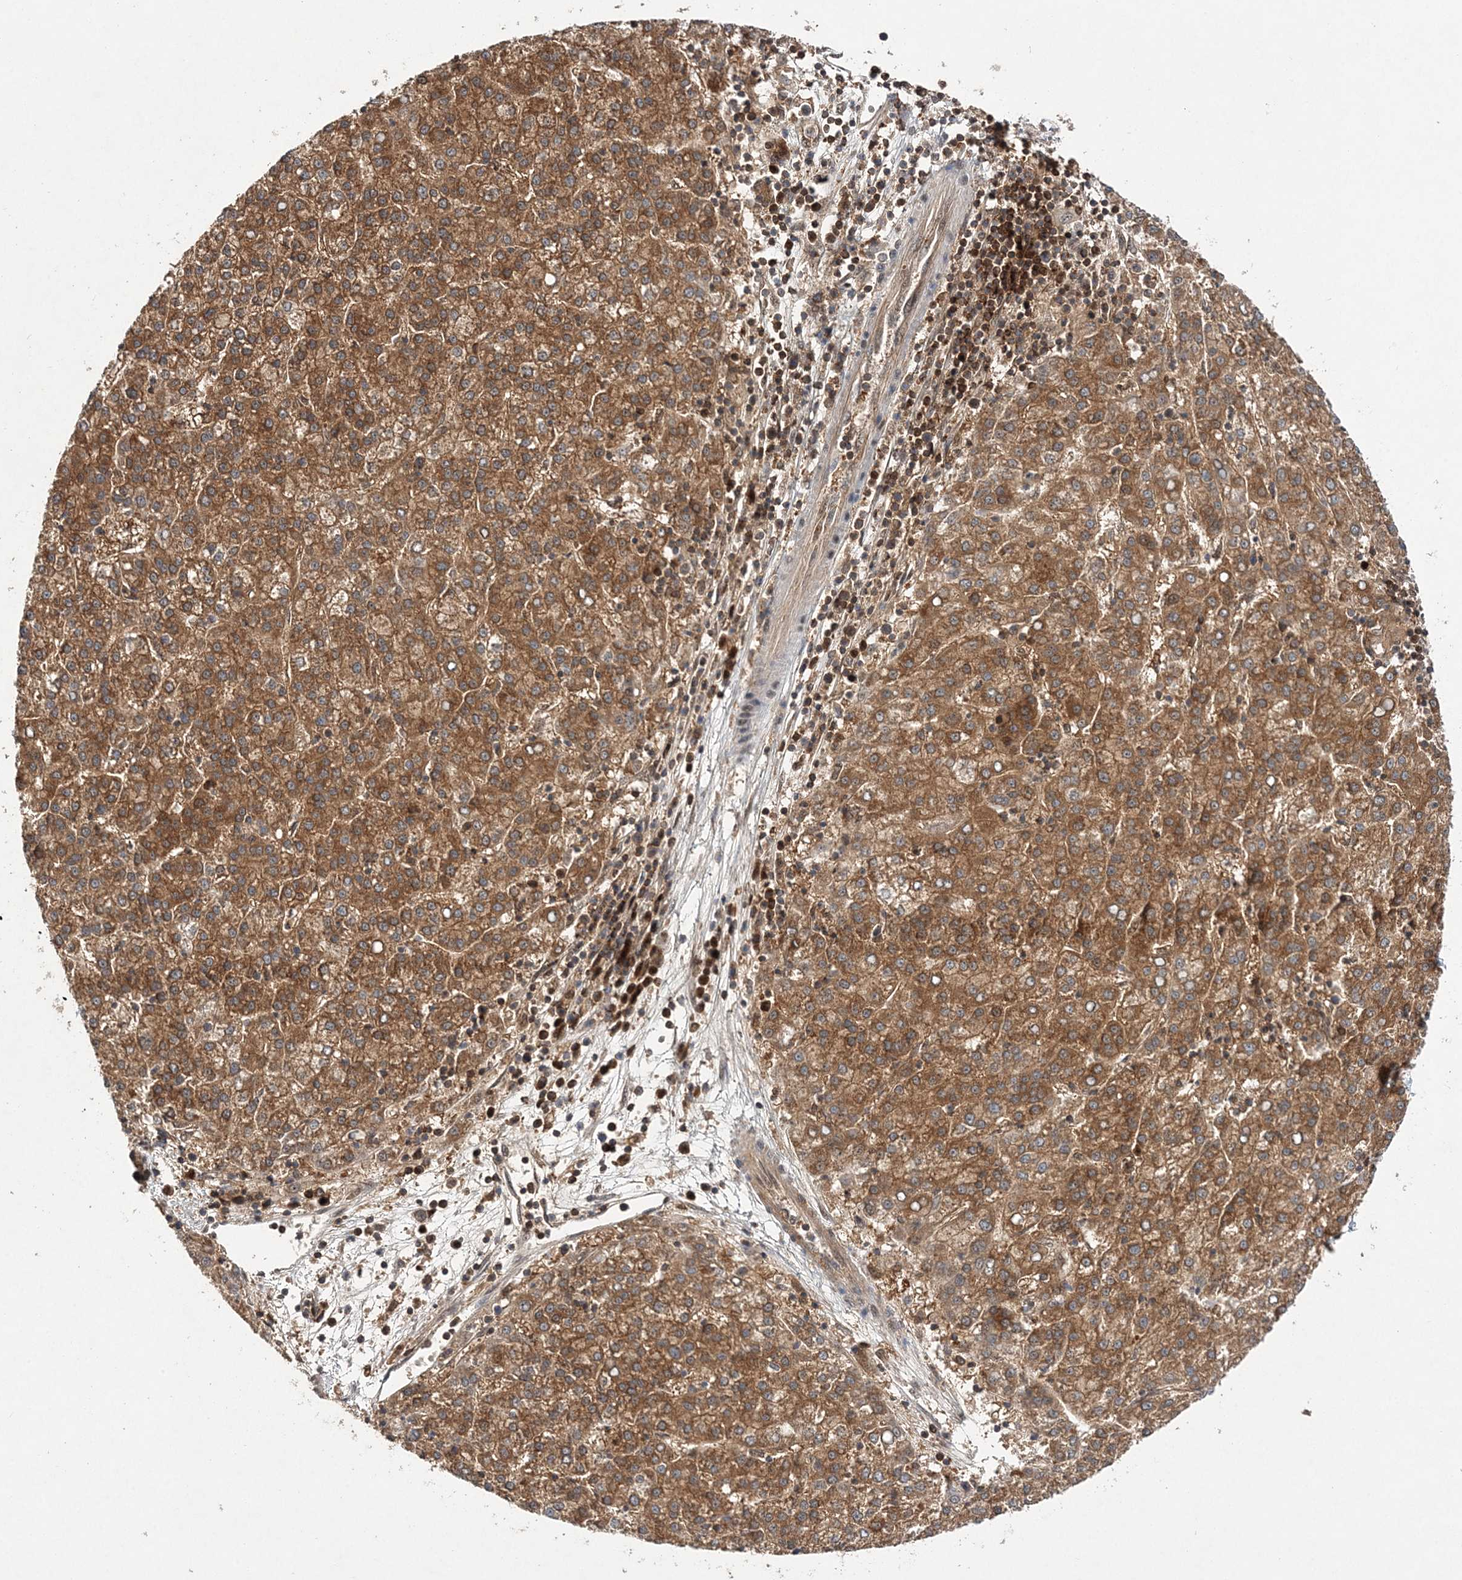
{"staining": {"intensity": "moderate", "quantity": ">75%", "location": "cytoplasmic/membranous"}, "tissue": "liver cancer", "cell_type": "Tumor cells", "image_type": "cancer", "snomed": [{"axis": "morphology", "description": "Carcinoma, Hepatocellular, NOS"}, {"axis": "topography", "description": "Liver"}], "caption": "The immunohistochemical stain labels moderate cytoplasmic/membranous expression in tumor cells of liver hepatocellular carcinoma tissue.", "gene": "NIF3L1", "patient": {"sex": "female", "age": 58}}